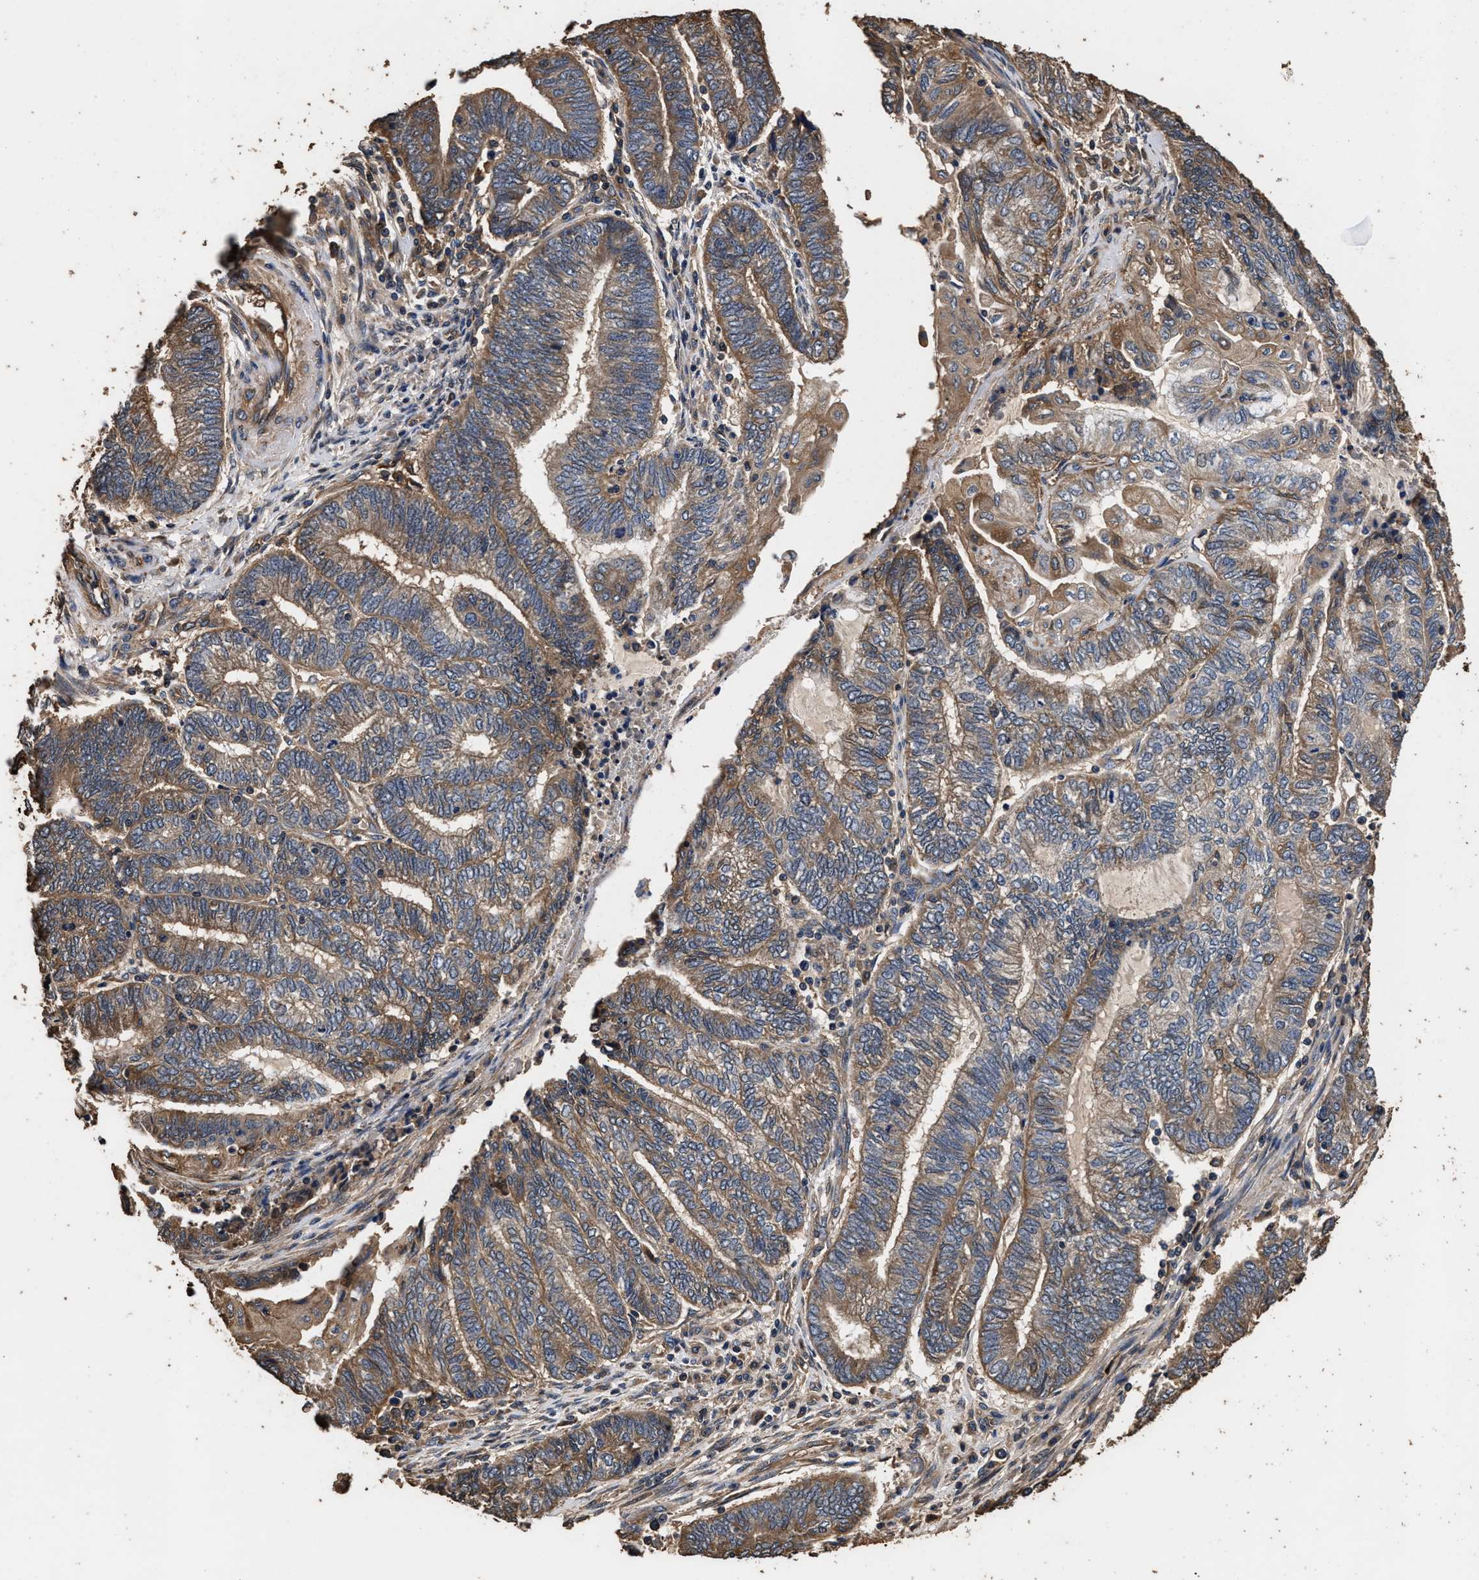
{"staining": {"intensity": "moderate", "quantity": ">75%", "location": "cytoplasmic/membranous"}, "tissue": "endometrial cancer", "cell_type": "Tumor cells", "image_type": "cancer", "snomed": [{"axis": "morphology", "description": "Adenocarcinoma, NOS"}, {"axis": "topography", "description": "Uterus"}, {"axis": "topography", "description": "Endometrium"}], "caption": "Human endometrial cancer stained with a brown dye displays moderate cytoplasmic/membranous positive staining in approximately >75% of tumor cells.", "gene": "KYAT1", "patient": {"sex": "female", "age": 70}}